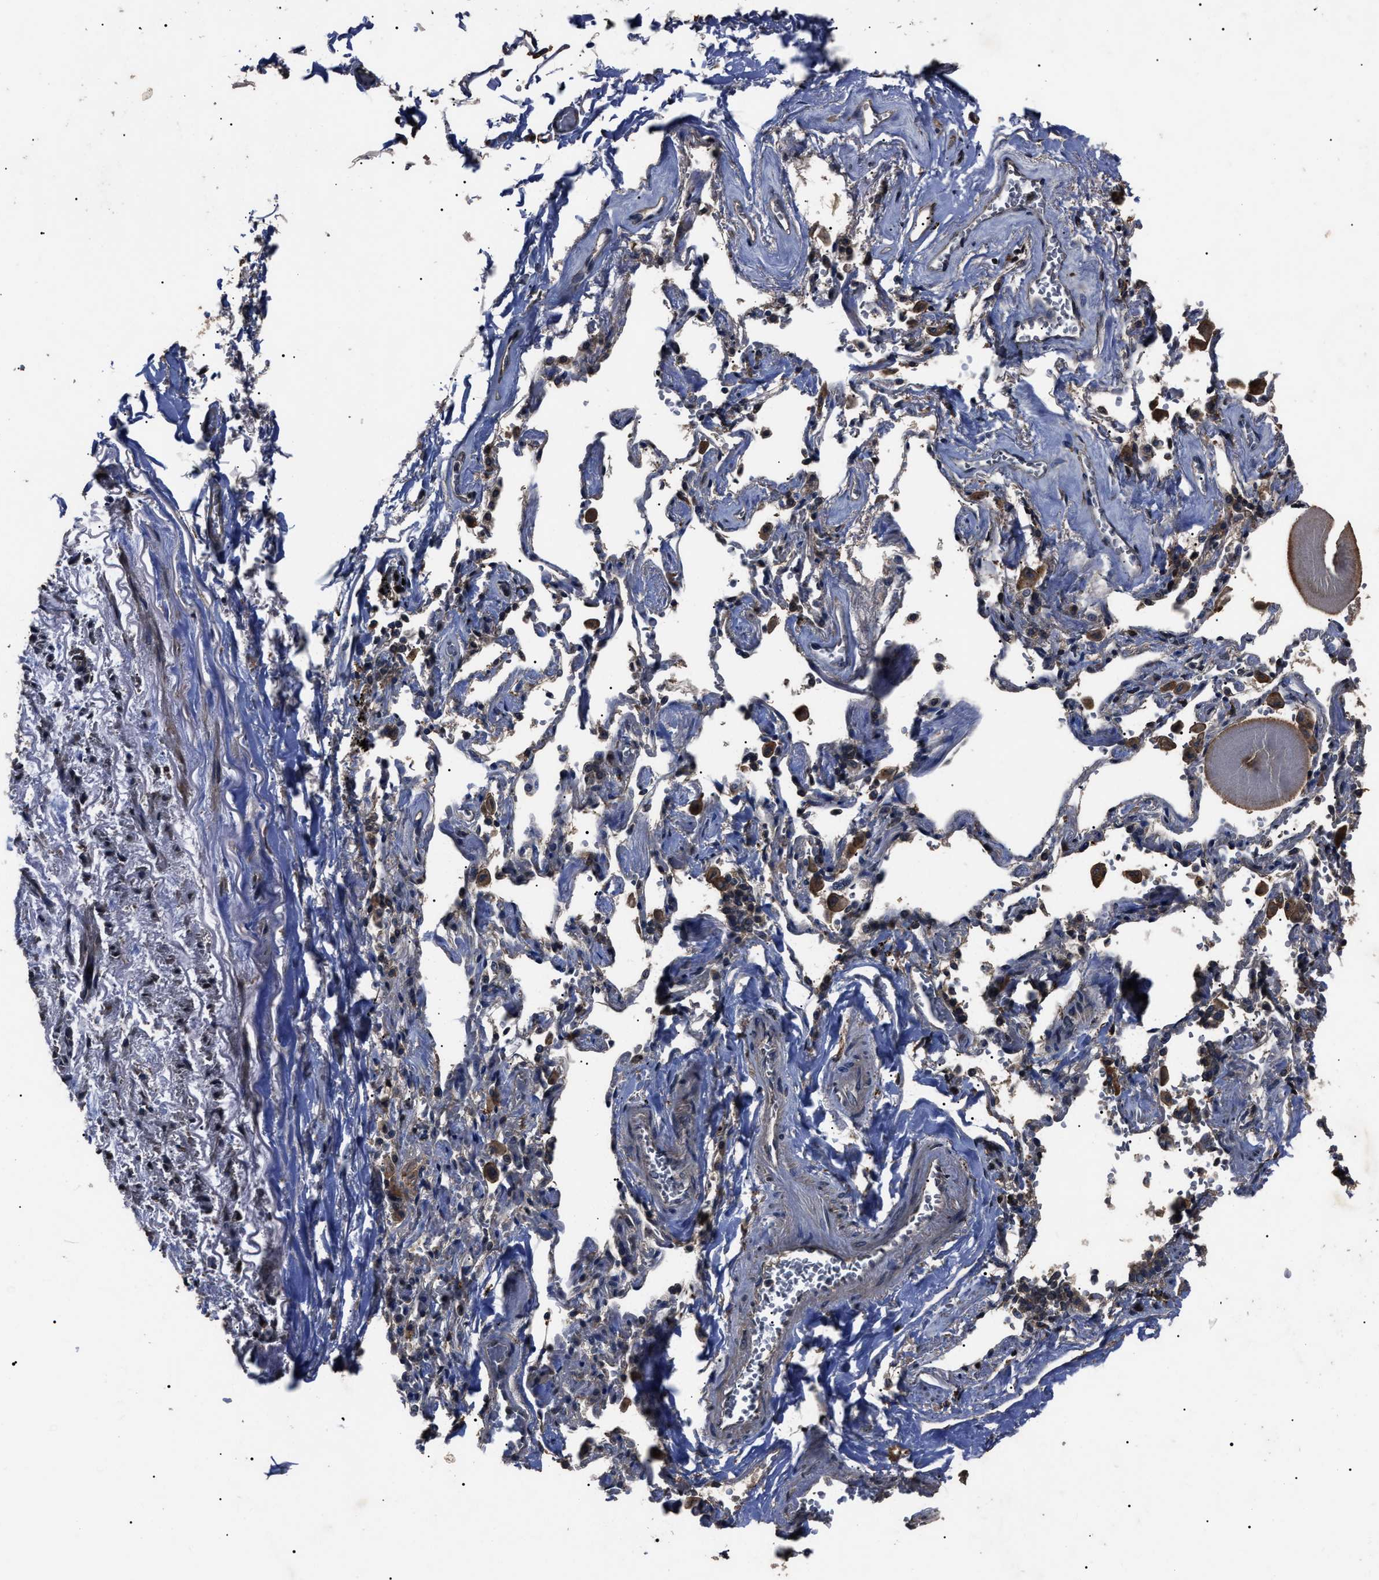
{"staining": {"intensity": "moderate", "quantity": ">75%", "location": "cytoplasmic/membranous"}, "tissue": "adipose tissue", "cell_type": "Adipocytes", "image_type": "normal", "snomed": [{"axis": "morphology", "description": "Normal tissue, NOS"}, {"axis": "topography", "description": "Cartilage tissue"}, {"axis": "topography", "description": "Lung"}], "caption": "Moderate cytoplasmic/membranous positivity is present in about >75% of adipocytes in benign adipose tissue.", "gene": "RNF216", "patient": {"sex": "female", "age": 77}}